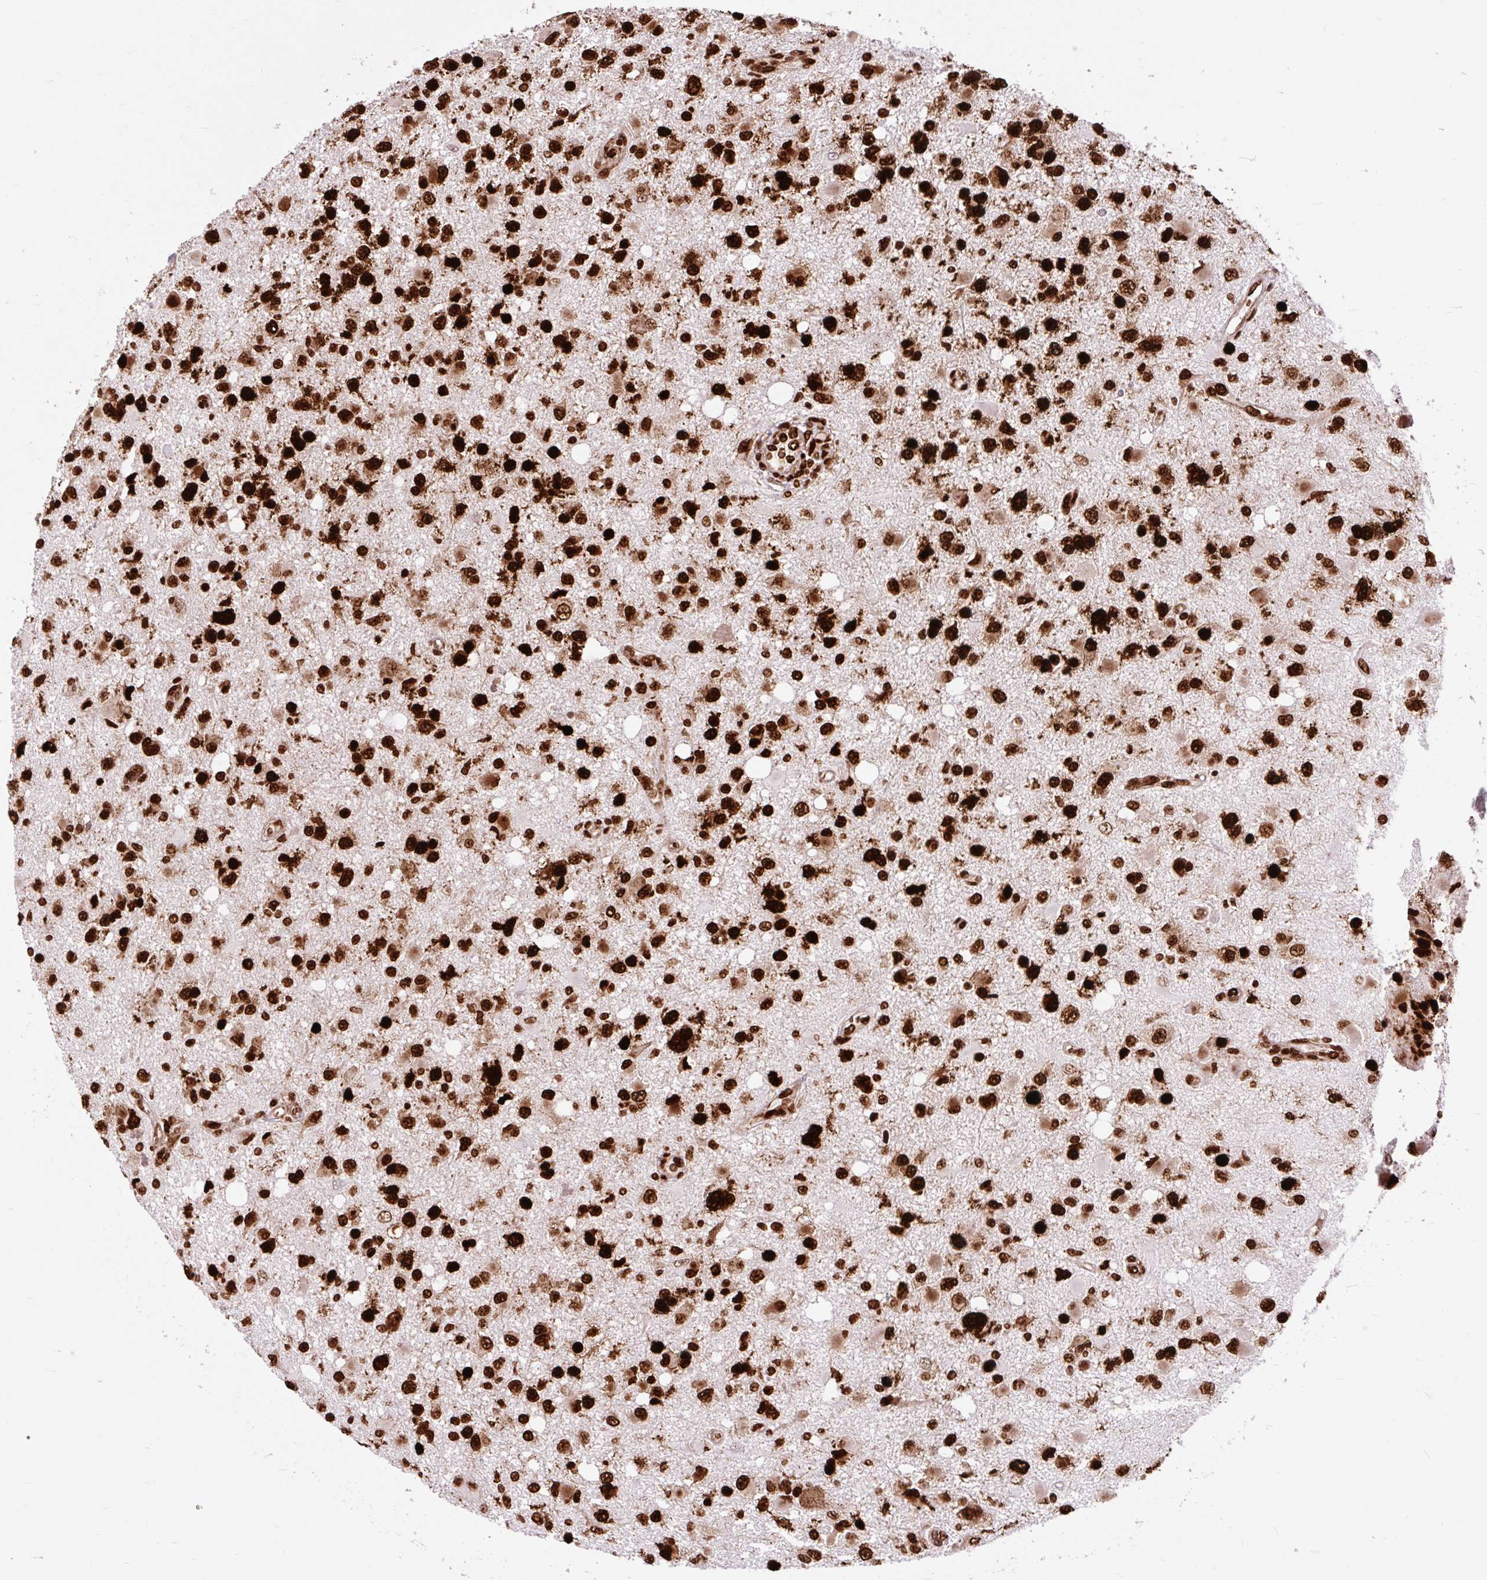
{"staining": {"intensity": "strong", "quantity": ">75%", "location": "nuclear"}, "tissue": "glioma", "cell_type": "Tumor cells", "image_type": "cancer", "snomed": [{"axis": "morphology", "description": "Glioma, malignant, High grade"}, {"axis": "topography", "description": "Brain"}], "caption": "Glioma stained for a protein shows strong nuclear positivity in tumor cells.", "gene": "FUS", "patient": {"sex": "male", "age": 53}}